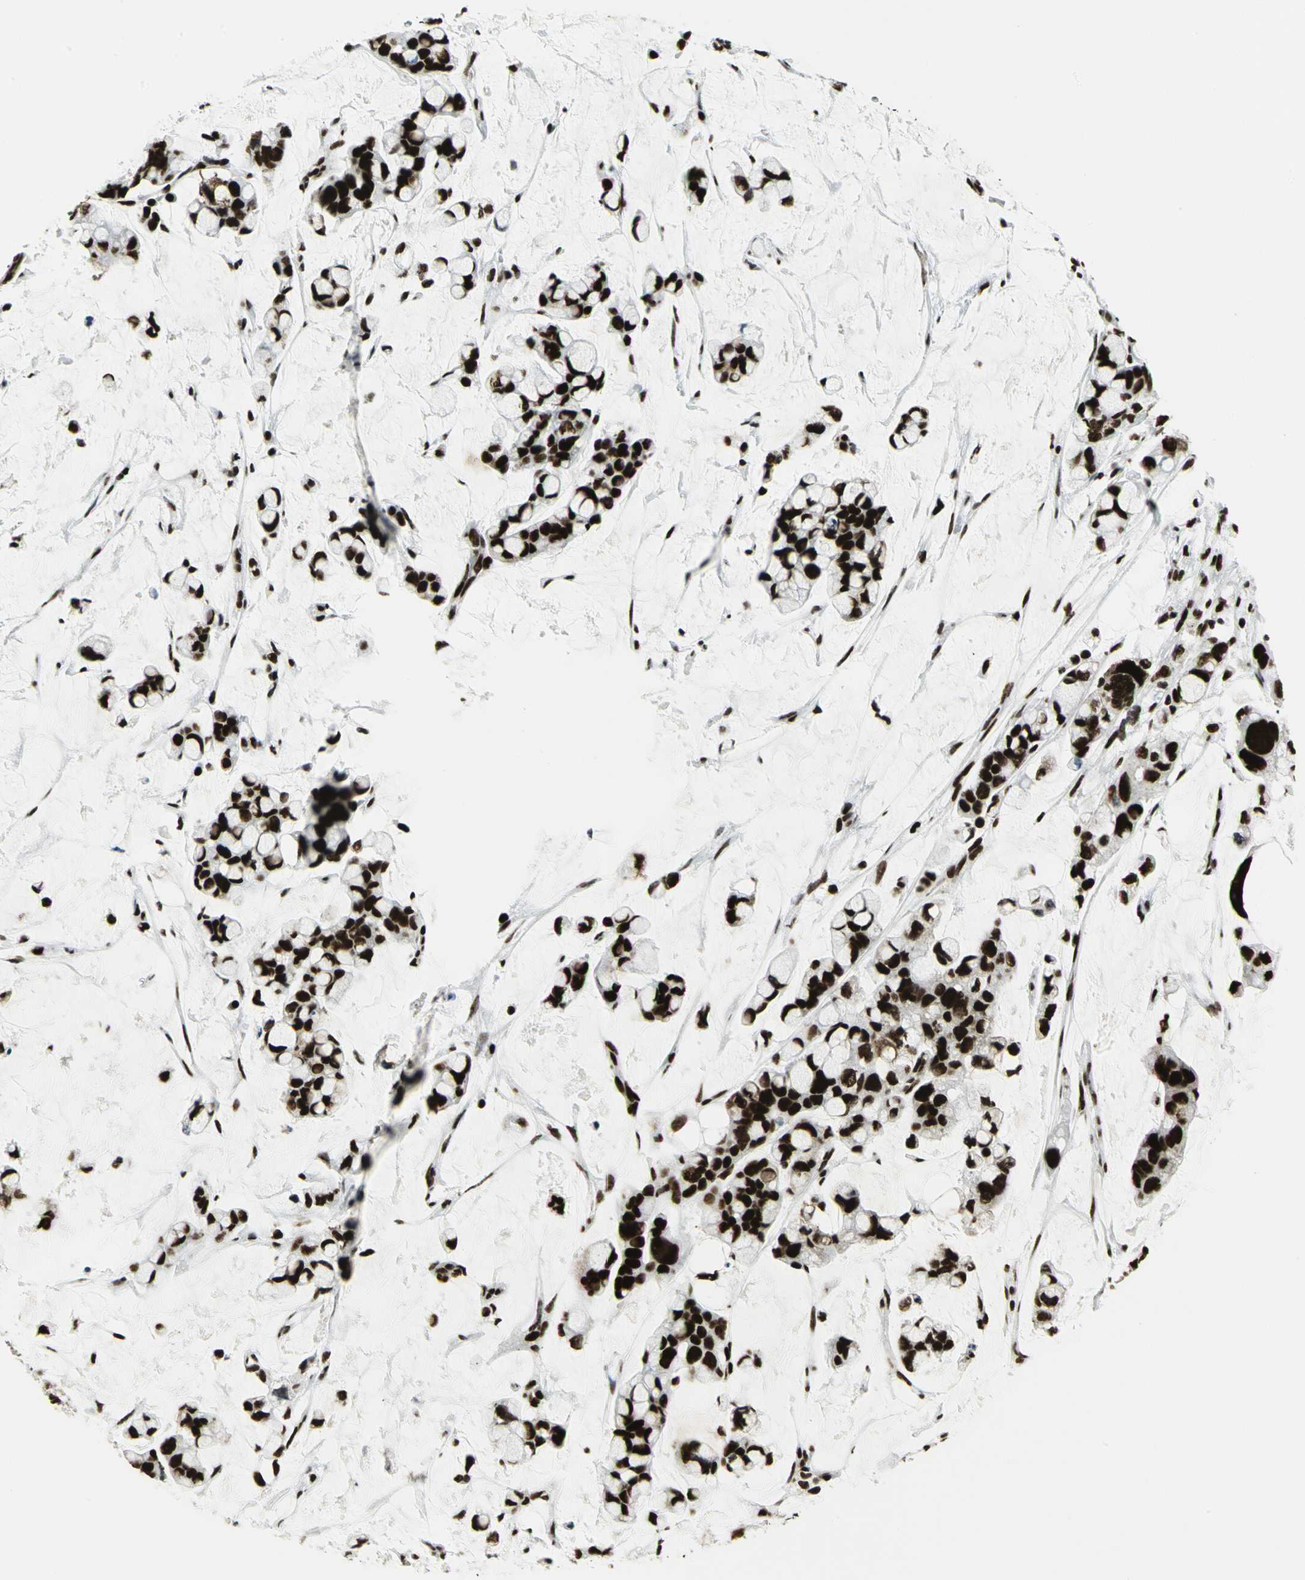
{"staining": {"intensity": "strong", "quantity": ">75%", "location": "nuclear"}, "tissue": "stomach cancer", "cell_type": "Tumor cells", "image_type": "cancer", "snomed": [{"axis": "morphology", "description": "Adenocarcinoma, NOS"}, {"axis": "topography", "description": "Stomach, lower"}], "caption": "DAB immunohistochemical staining of stomach cancer exhibits strong nuclear protein expression in about >75% of tumor cells. The staining is performed using DAB (3,3'-diaminobenzidine) brown chromogen to label protein expression. The nuclei are counter-stained blue using hematoxylin.", "gene": "SMARCA4", "patient": {"sex": "male", "age": 84}}